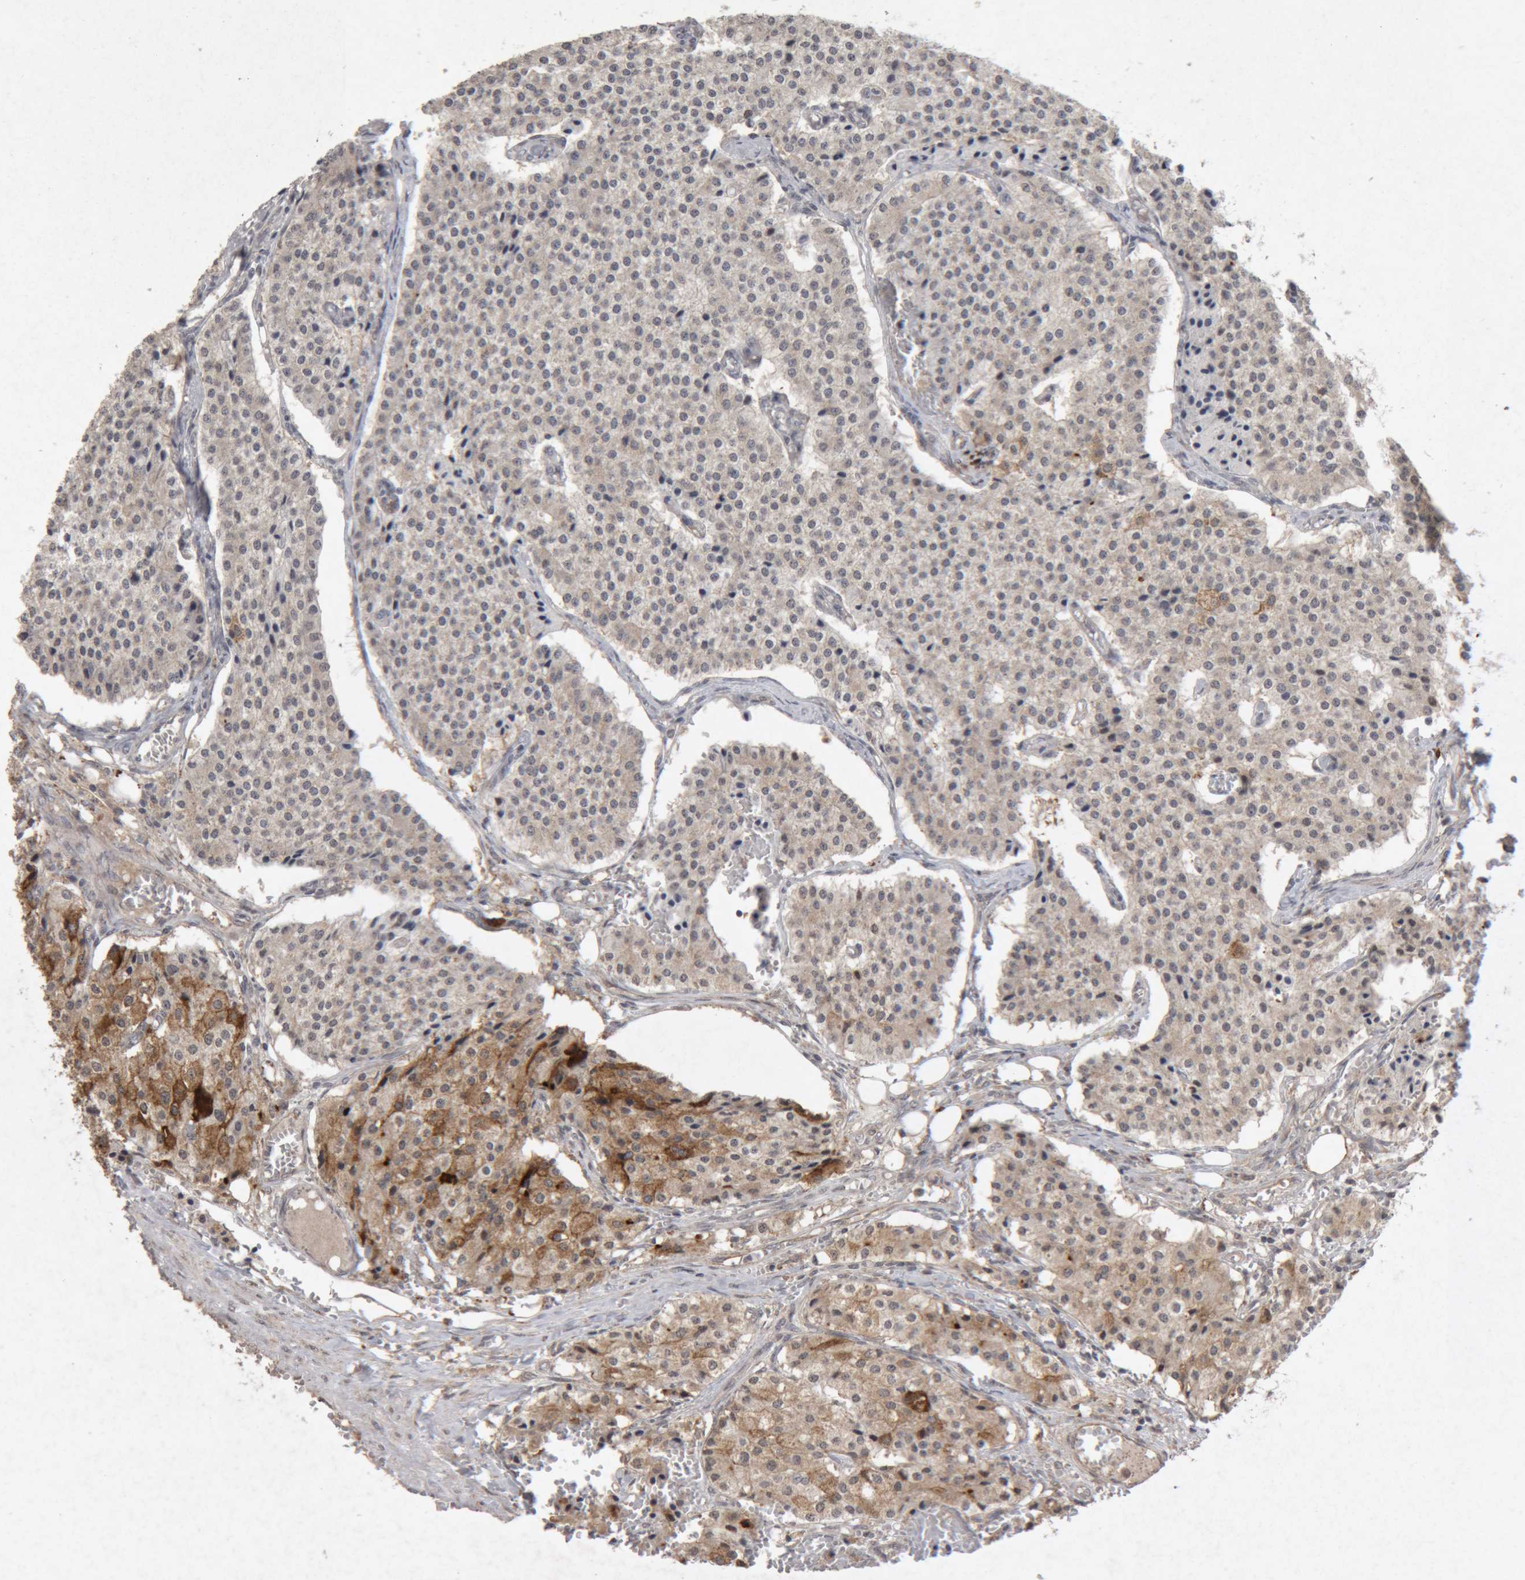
{"staining": {"intensity": "moderate", "quantity": "<25%", "location": "cytoplasmic/membranous"}, "tissue": "carcinoid", "cell_type": "Tumor cells", "image_type": "cancer", "snomed": [{"axis": "morphology", "description": "Carcinoid, malignant, NOS"}, {"axis": "topography", "description": "Colon"}], "caption": "Immunohistochemistry photomicrograph of neoplastic tissue: malignant carcinoid stained using immunohistochemistry reveals low levels of moderate protein expression localized specifically in the cytoplasmic/membranous of tumor cells, appearing as a cytoplasmic/membranous brown color.", "gene": "MEP1A", "patient": {"sex": "female", "age": 52}}